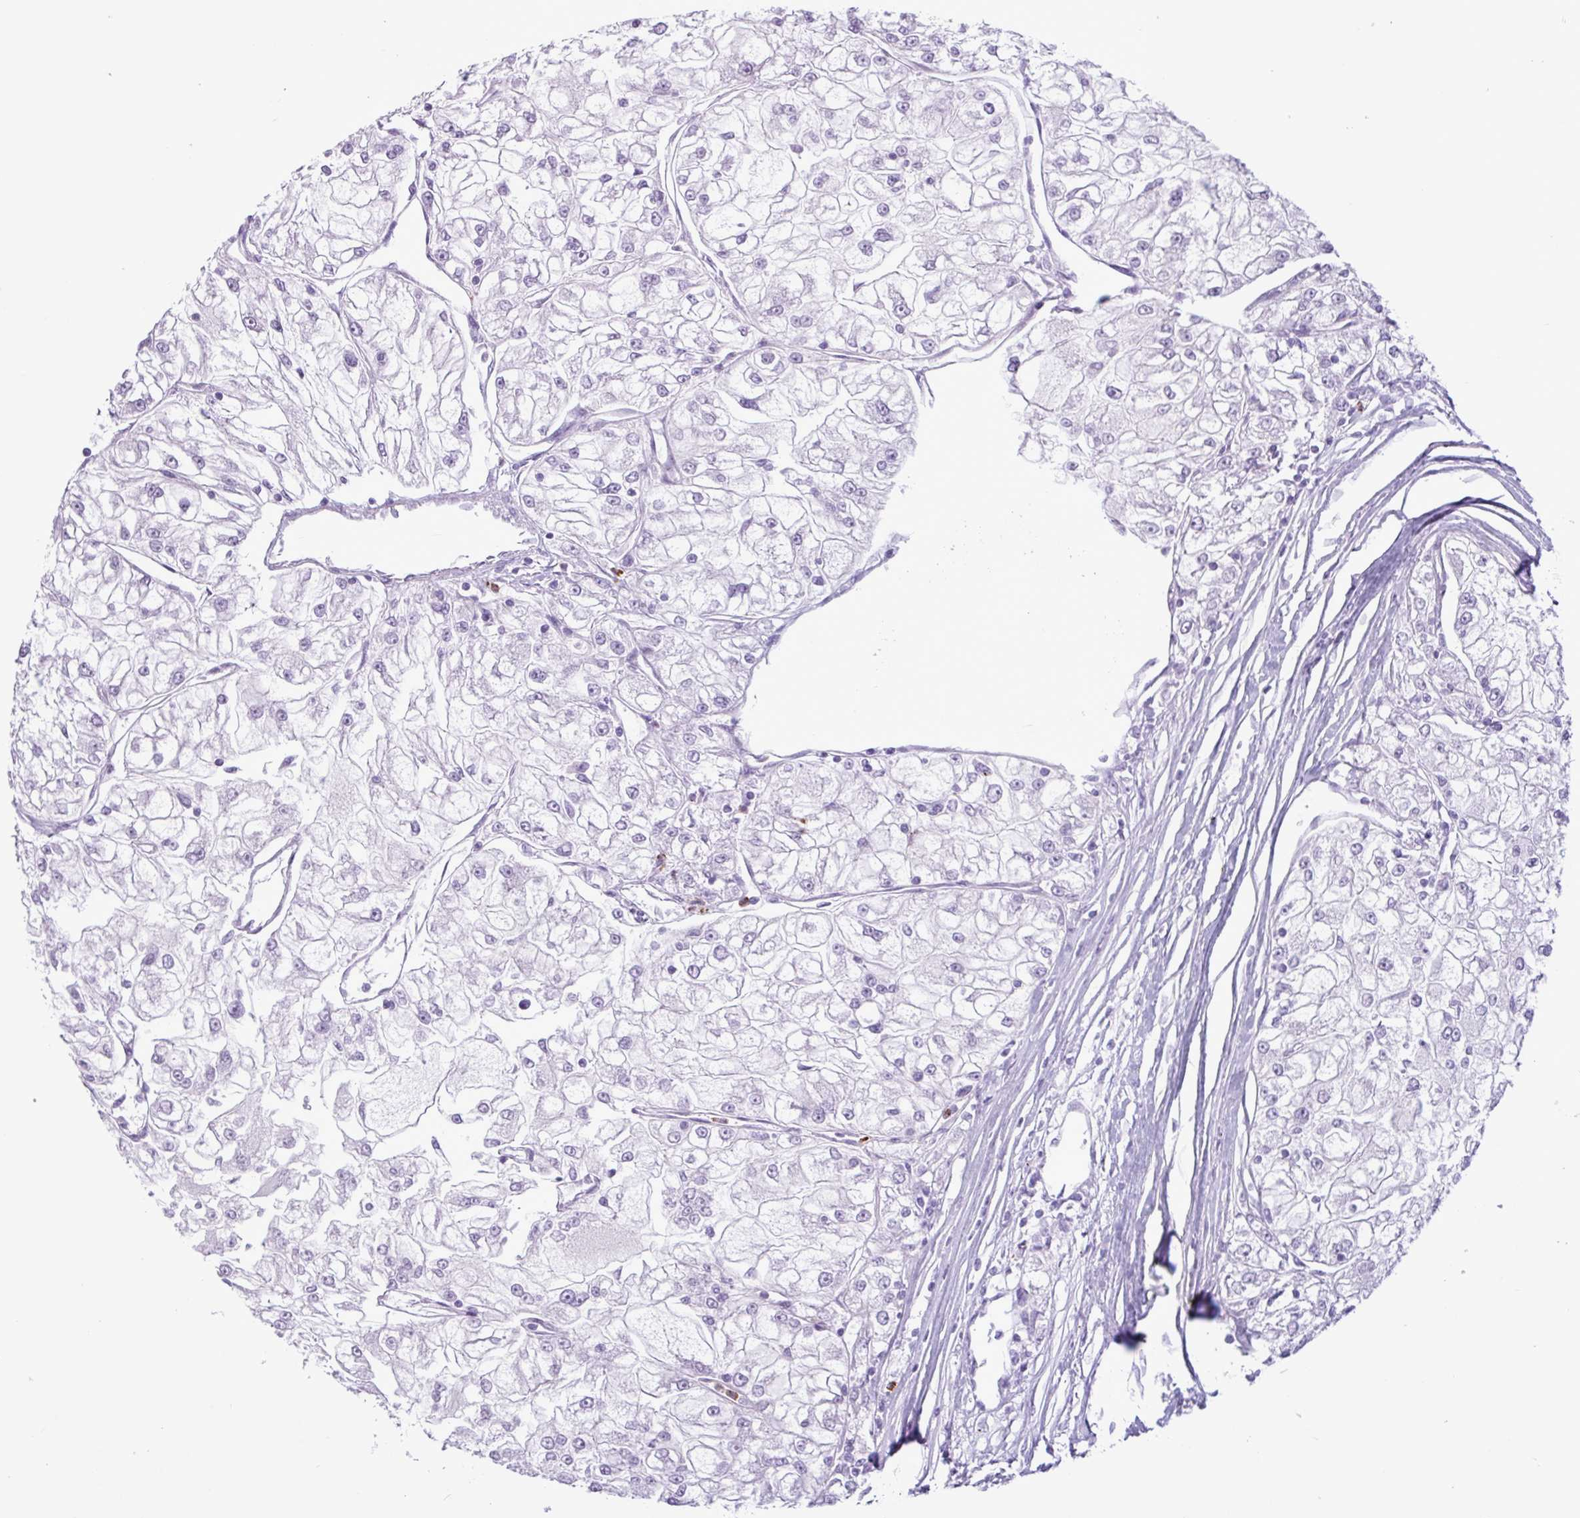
{"staining": {"intensity": "negative", "quantity": "none", "location": "none"}, "tissue": "renal cancer", "cell_type": "Tumor cells", "image_type": "cancer", "snomed": [{"axis": "morphology", "description": "Adenocarcinoma, NOS"}, {"axis": "topography", "description": "Kidney"}], "caption": "A micrograph of human renal cancer (adenocarcinoma) is negative for staining in tumor cells.", "gene": "TMEM178A", "patient": {"sex": "female", "age": 72}}